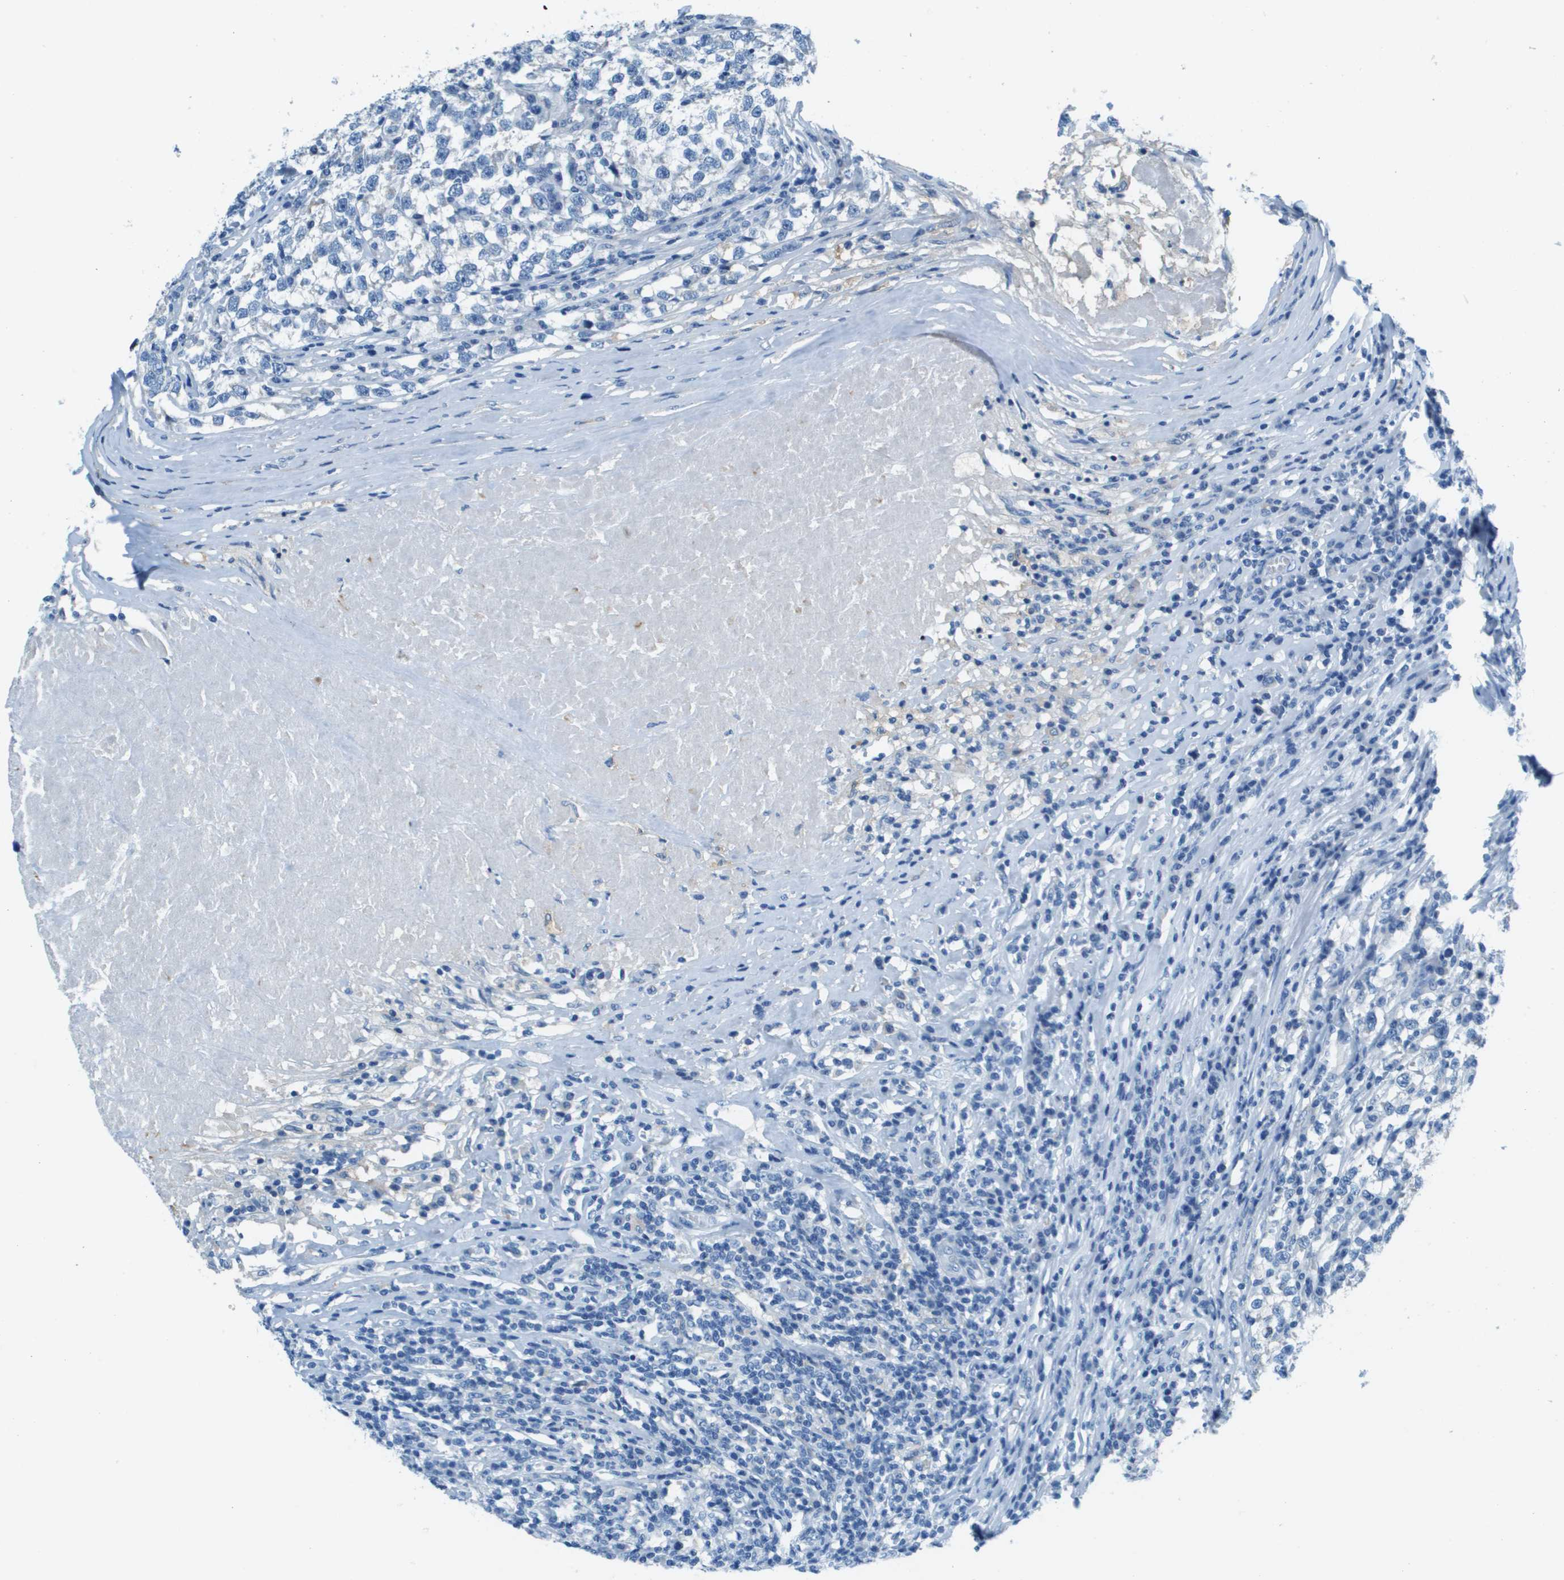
{"staining": {"intensity": "negative", "quantity": "none", "location": "none"}, "tissue": "testis cancer", "cell_type": "Tumor cells", "image_type": "cancer", "snomed": [{"axis": "morphology", "description": "Normal tissue, NOS"}, {"axis": "morphology", "description": "Seminoma, NOS"}, {"axis": "topography", "description": "Testis"}], "caption": "A histopathology image of testis cancer stained for a protein displays no brown staining in tumor cells.", "gene": "SLC16A10", "patient": {"sex": "male", "age": 43}}